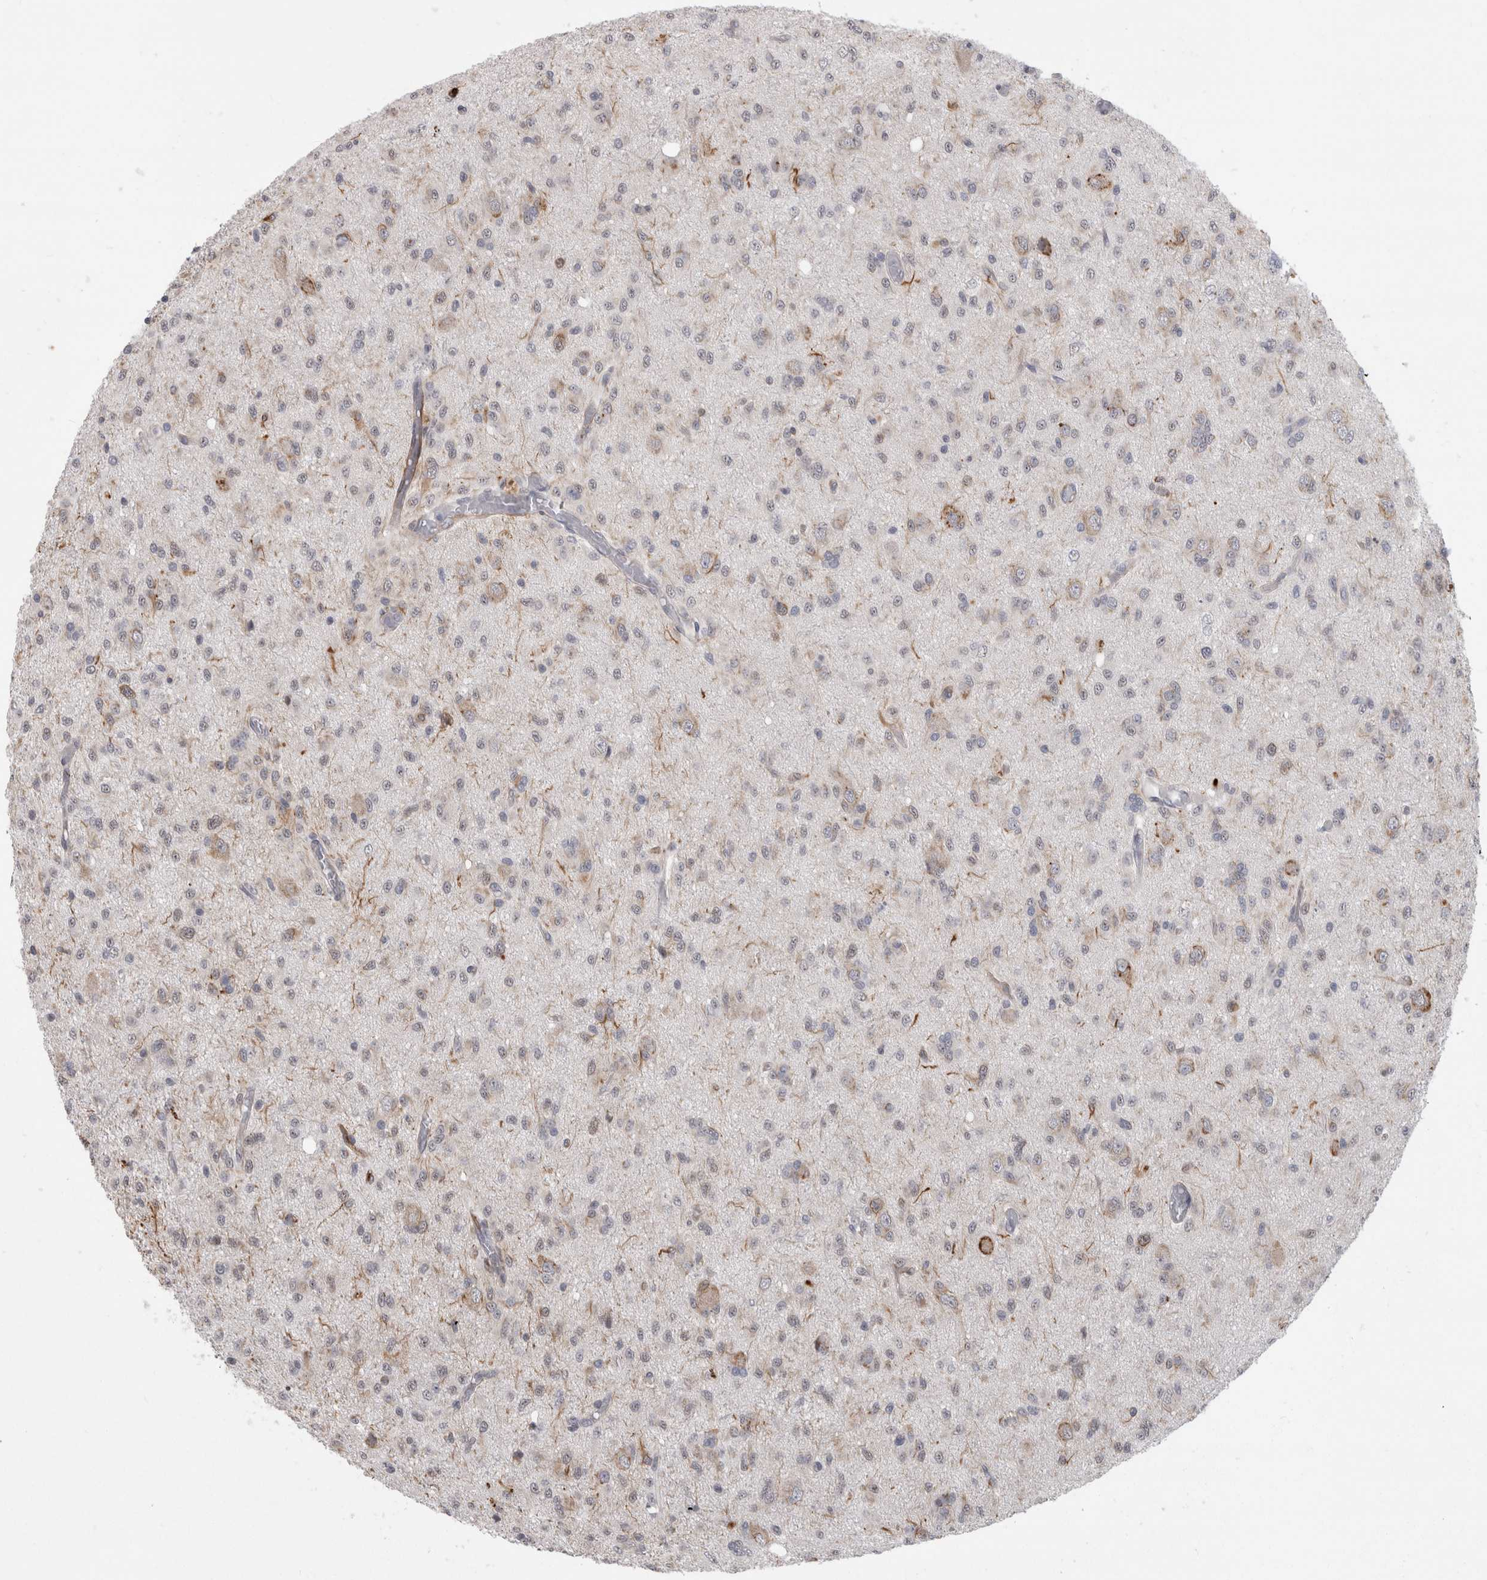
{"staining": {"intensity": "weak", "quantity": "<25%", "location": "cytoplasmic/membranous"}, "tissue": "glioma", "cell_type": "Tumor cells", "image_type": "cancer", "snomed": [{"axis": "morphology", "description": "Glioma, malignant, High grade"}, {"axis": "topography", "description": "Brain"}], "caption": "High power microscopy photomicrograph of an IHC histopathology image of malignant high-grade glioma, revealing no significant expression in tumor cells.", "gene": "FAM83H", "patient": {"sex": "female", "age": 59}}